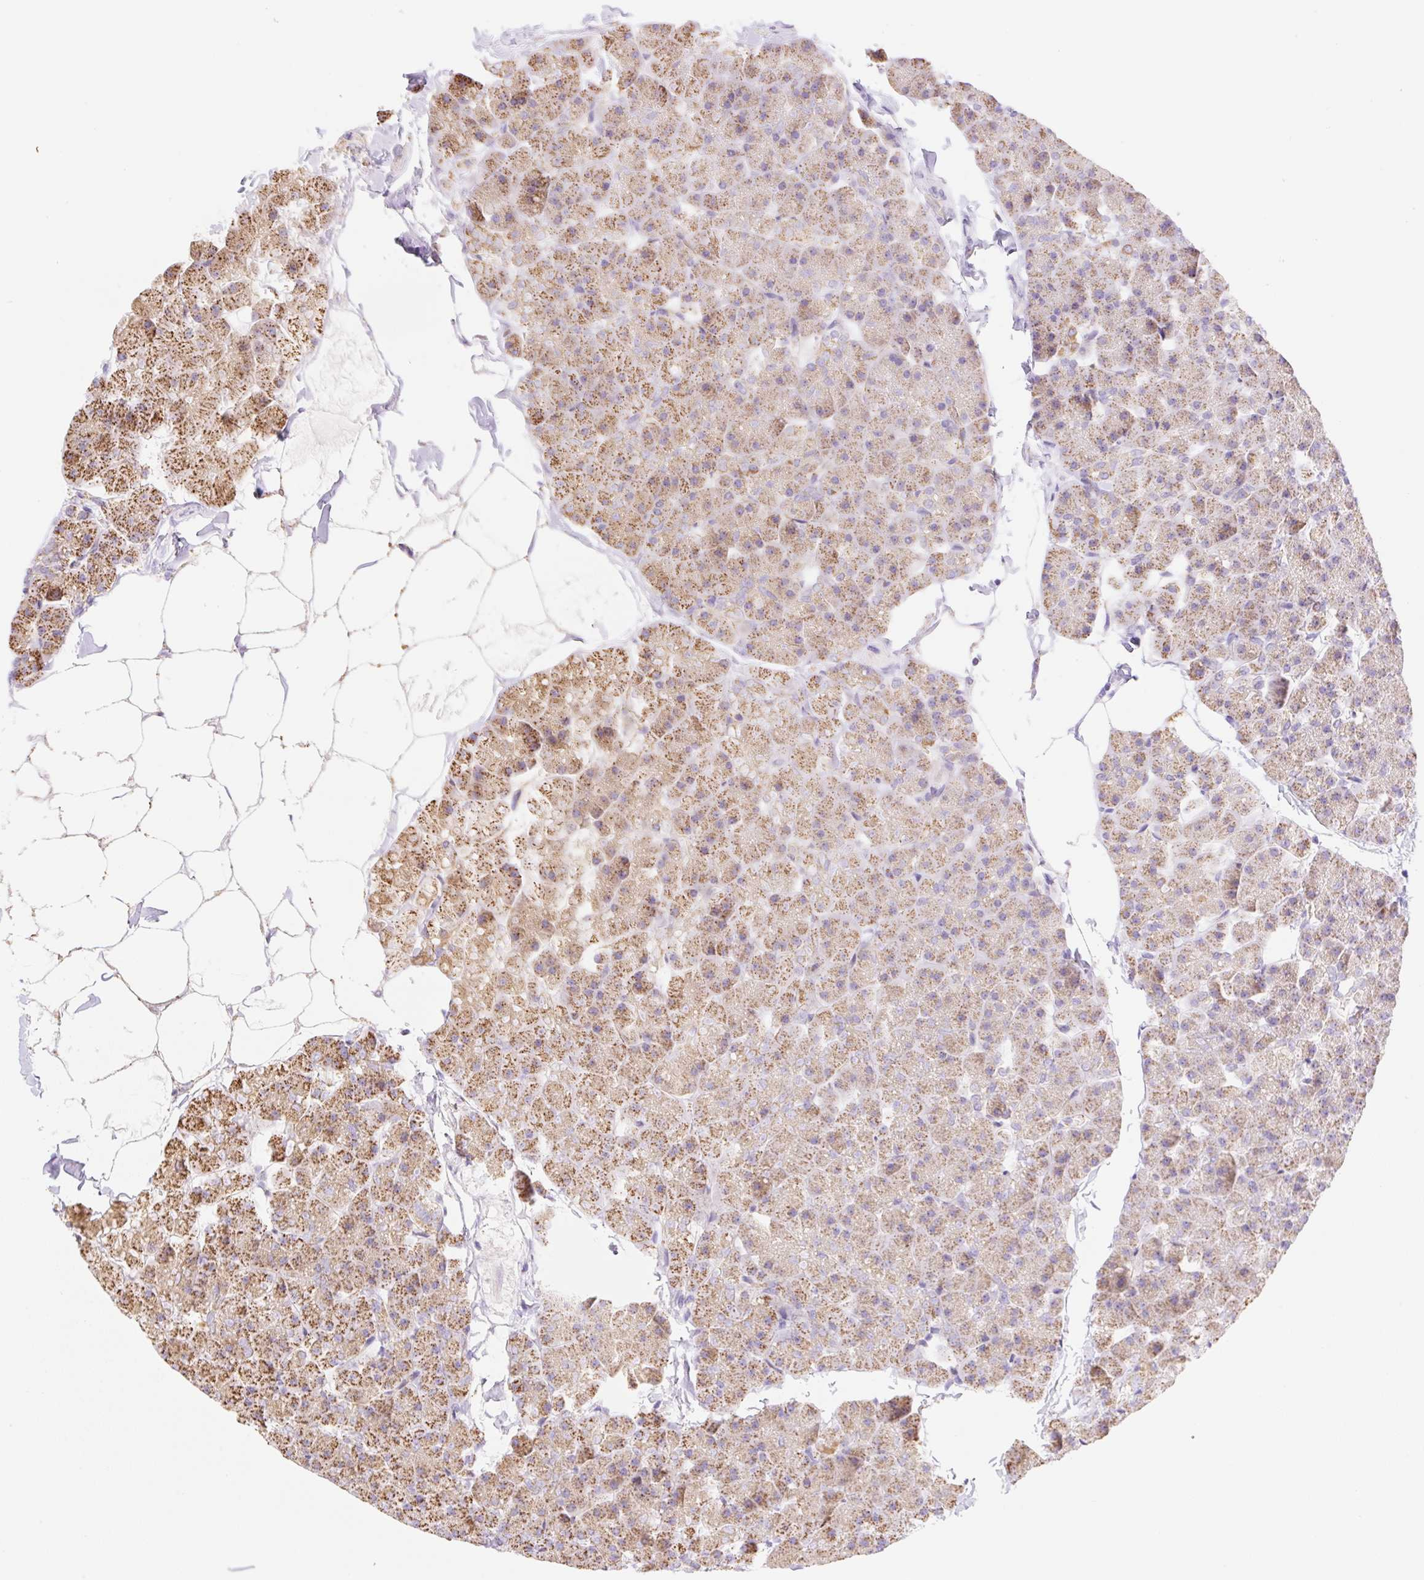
{"staining": {"intensity": "moderate", "quantity": ">75%", "location": "cytoplasmic/membranous"}, "tissue": "pancreas", "cell_type": "Exocrine glandular cells", "image_type": "normal", "snomed": [{"axis": "morphology", "description": "Normal tissue, NOS"}, {"axis": "topography", "description": "Pancreas"}], "caption": "Immunohistochemistry staining of benign pancreas, which exhibits medium levels of moderate cytoplasmic/membranous expression in about >75% of exocrine glandular cells indicating moderate cytoplasmic/membranous protein staining. The staining was performed using DAB (3,3'-diaminobenzidine) (brown) for protein detection and nuclei were counterstained in hematoxylin (blue).", "gene": "ESAM", "patient": {"sex": "male", "age": 35}}